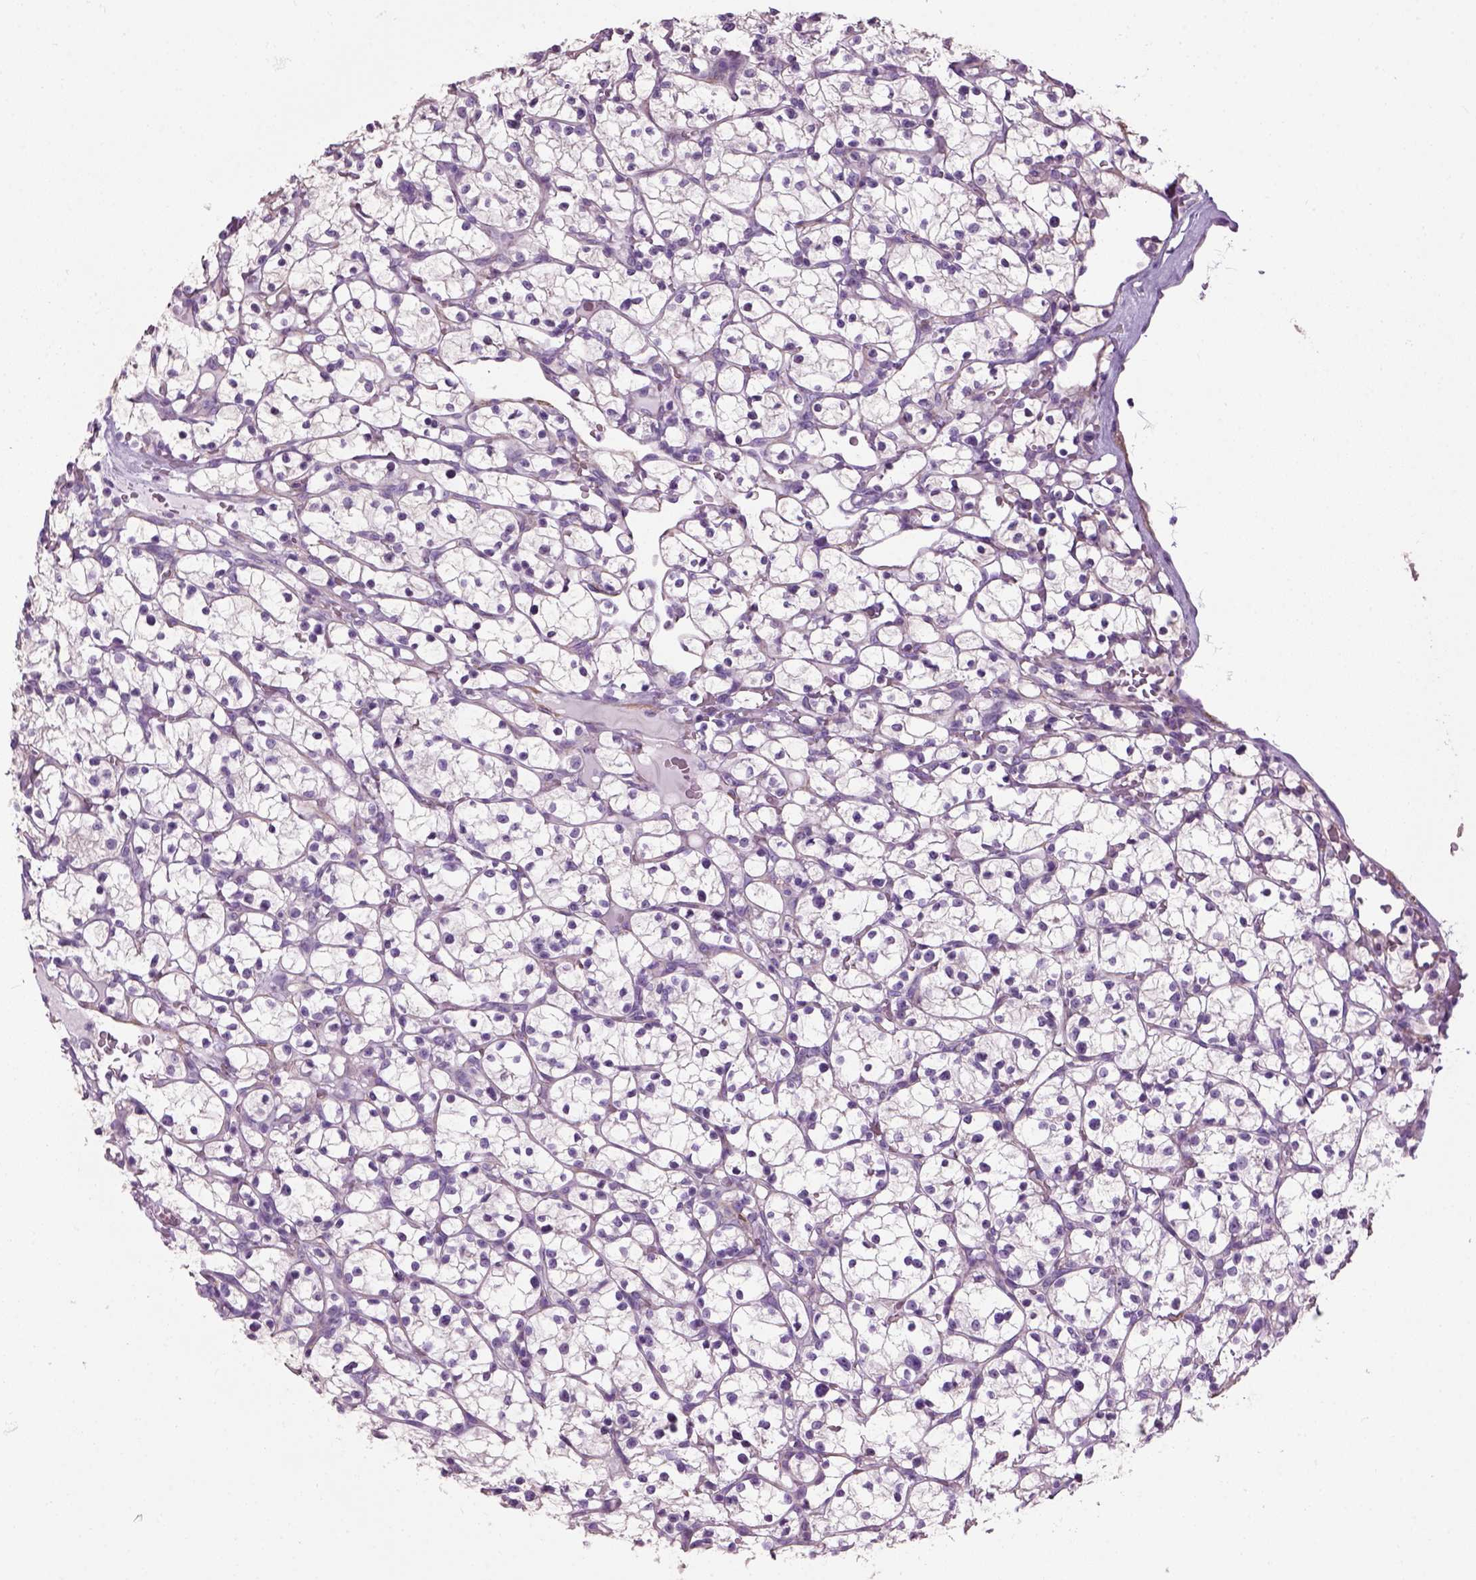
{"staining": {"intensity": "negative", "quantity": "none", "location": "none"}, "tissue": "renal cancer", "cell_type": "Tumor cells", "image_type": "cancer", "snomed": [{"axis": "morphology", "description": "Adenocarcinoma, NOS"}, {"axis": "topography", "description": "Kidney"}], "caption": "A high-resolution micrograph shows IHC staining of renal cancer, which demonstrates no significant expression in tumor cells.", "gene": "FAM161A", "patient": {"sex": "female", "age": 64}}